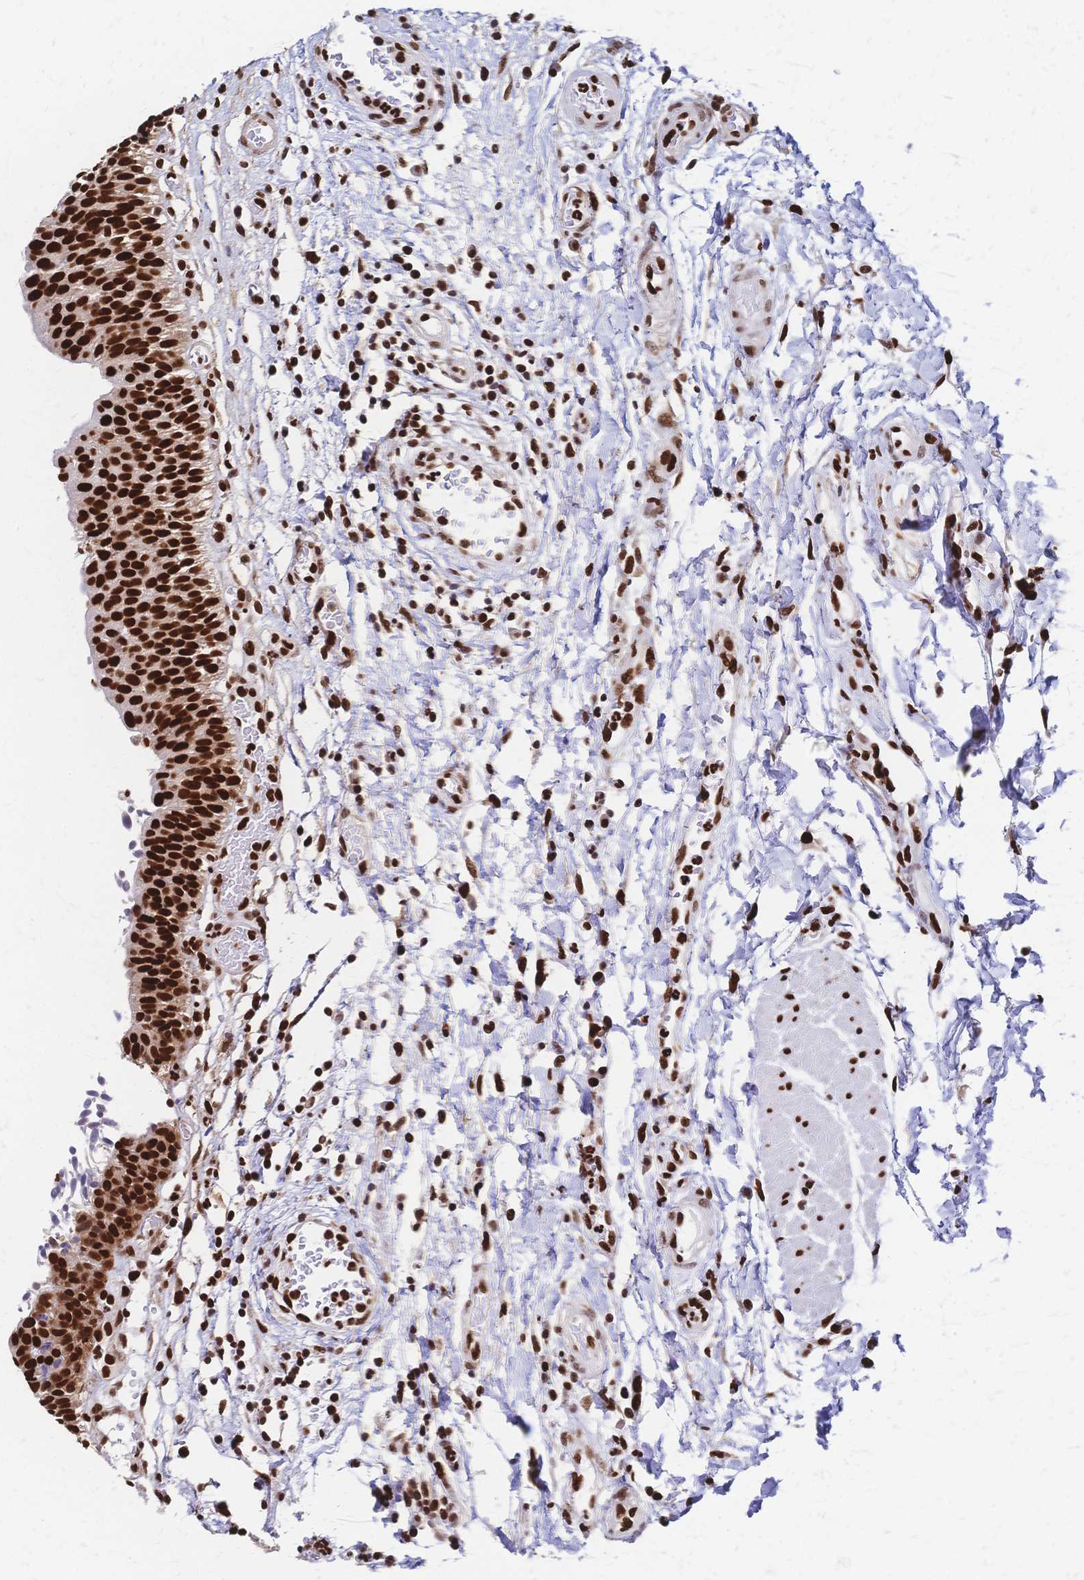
{"staining": {"intensity": "strong", "quantity": ">75%", "location": "nuclear"}, "tissue": "urinary bladder", "cell_type": "Urothelial cells", "image_type": "normal", "snomed": [{"axis": "morphology", "description": "Normal tissue, NOS"}, {"axis": "topography", "description": "Urinary bladder"}], "caption": "Protein analysis of benign urinary bladder displays strong nuclear expression in about >75% of urothelial cells.", "gene": "HDGF", "patient": {"sex": "male", "age": 64}}